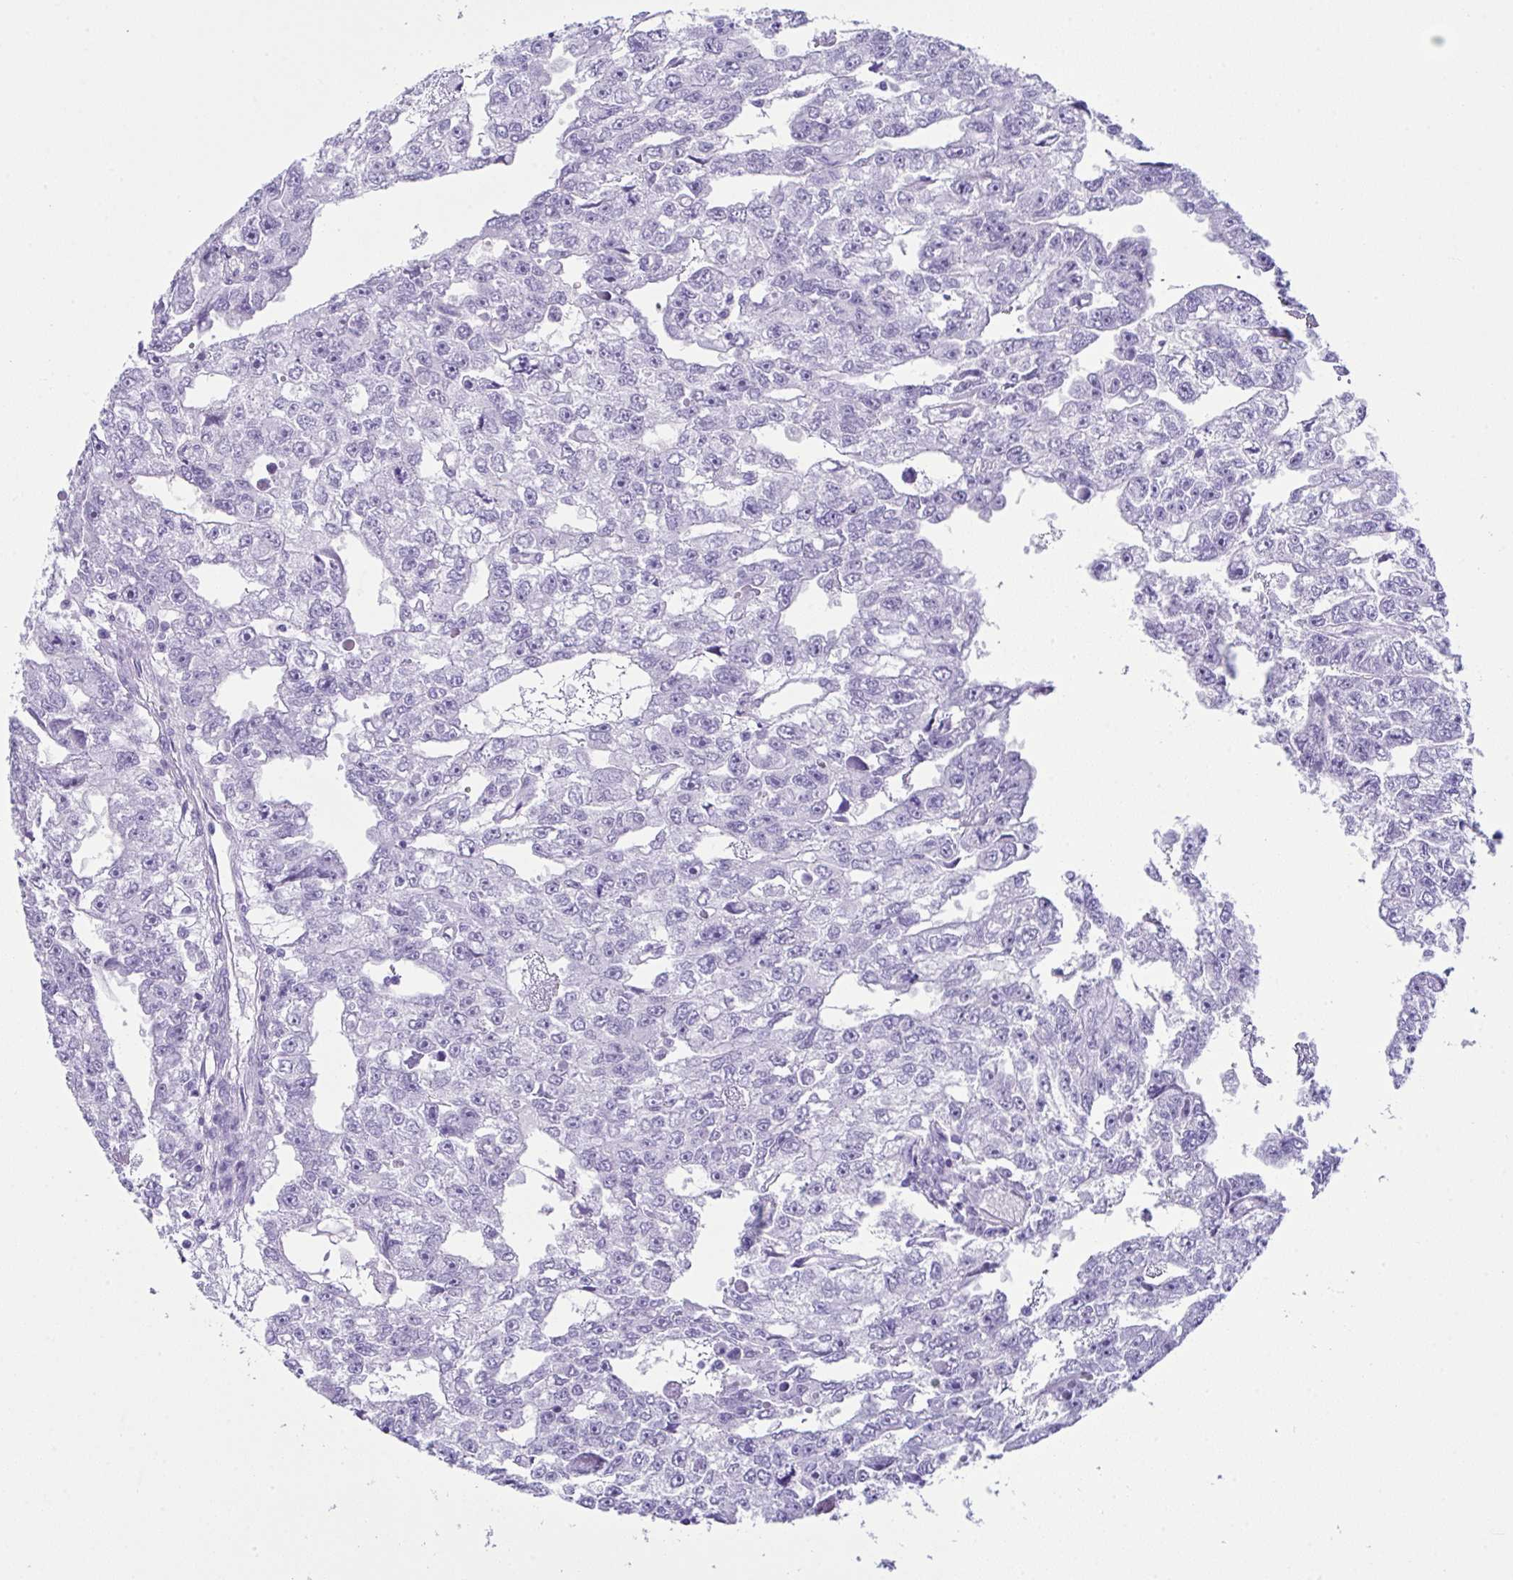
{"staining": {"intensity": "negative", "quantity": "none", "location": "none"}, "tissue": "testis cancer", "cell_type": "Tumor cells", "image_type": "cancer", "snomed": [{"axis": "morphology", "description": "Carcinoma, Embryonal, NOS"}, {"axis": "topography", "description": "Testis"}], "caption": "Immunohistochemistry histopathology image of testis cancer stained for a protein (brown), which shows no positivity in tumor cells.", "gene": "LGALS4", "patient": {"sex": "male", "age": 20}}